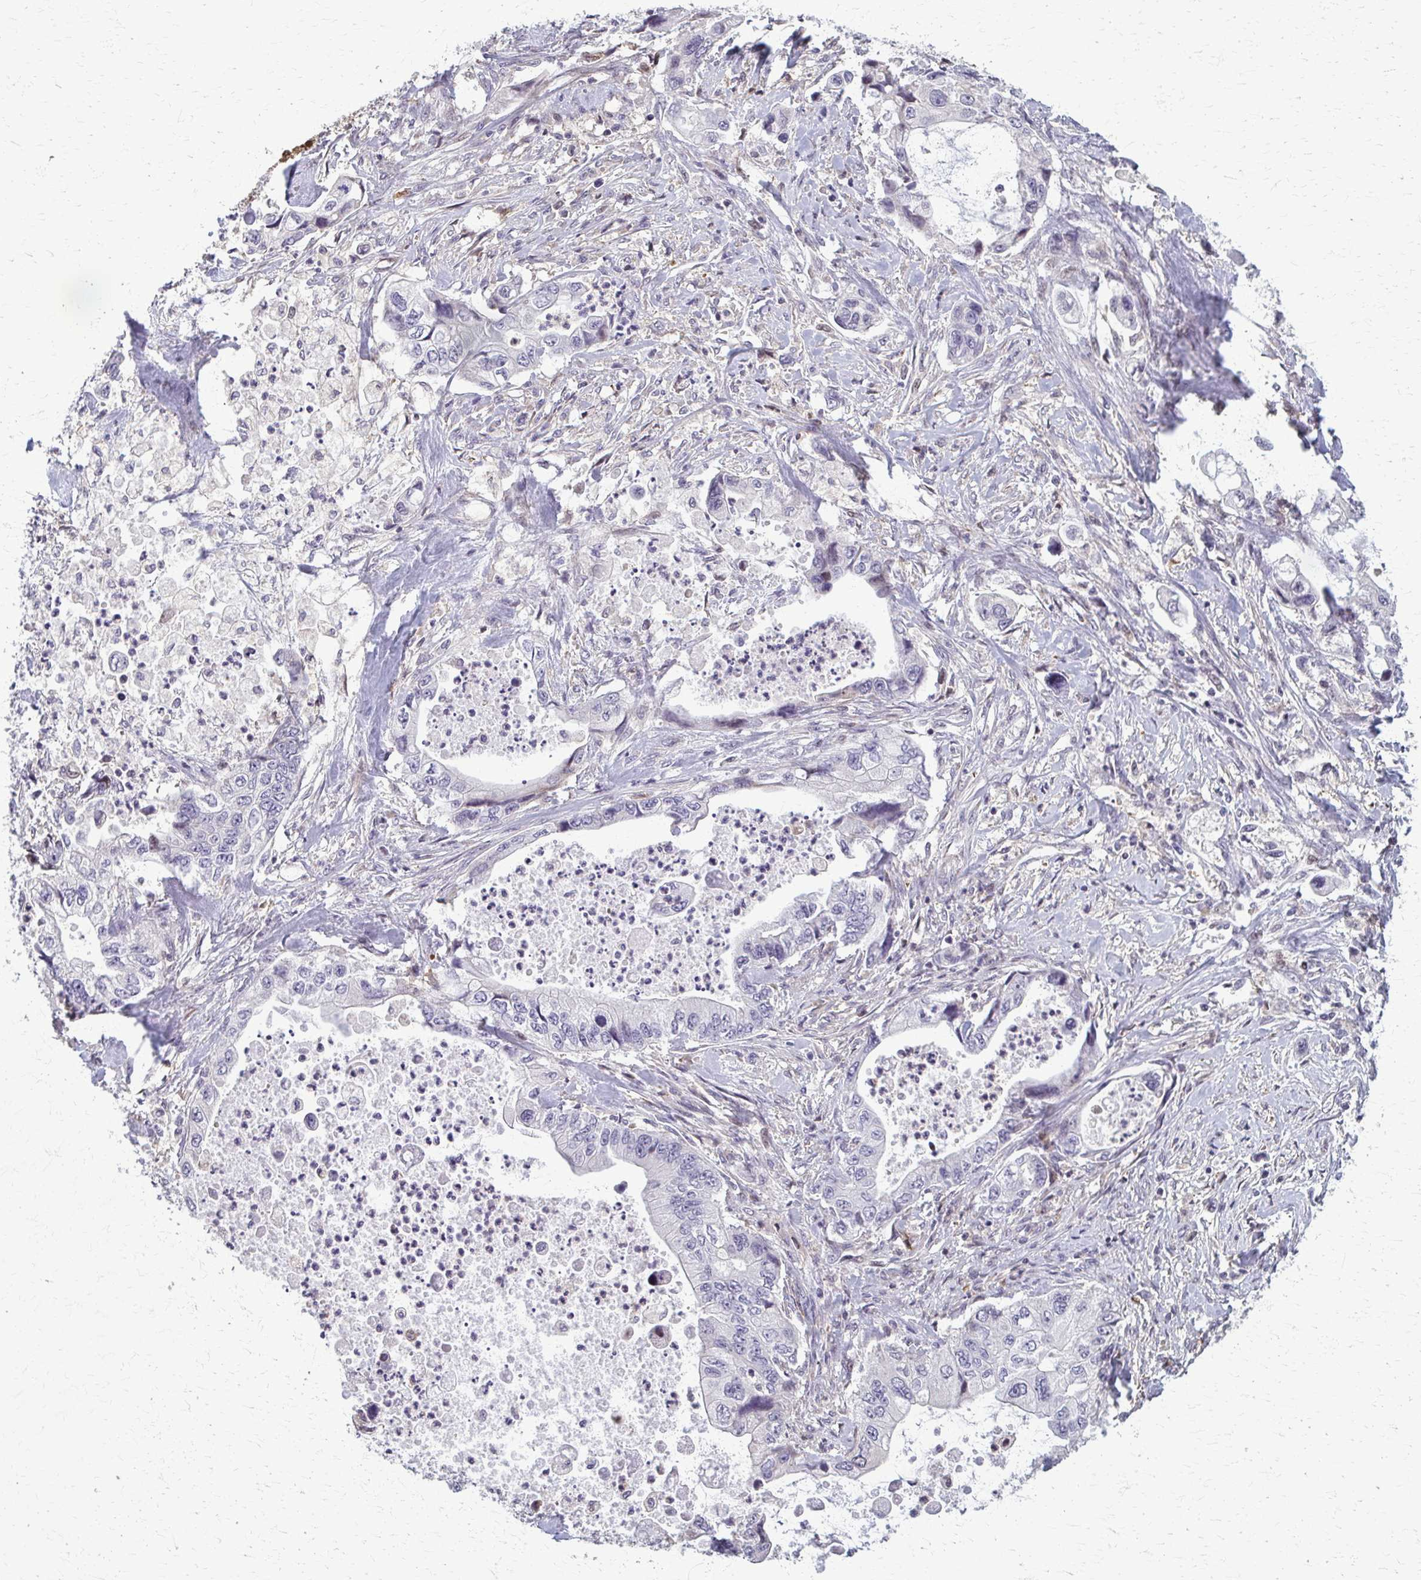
{"staining": {"intensity": "negative", "quantity": "none", "location": "none"}, "tissue": "stomach cancer", "cell_type": "Tumor cells", "image_type": "cancer", "snomed": [{"axis": "morphology", "description": "Adenocarcinoma, NOS"}, {"axis": "topography", "description": "Pancreas"}, {"axis": "topography", "description": "Stomach, upper"}], "caption": "The IHC histopathology image has no significant staining in tumor cells of stomach cancer tissue.", "gene": "ZNF34", "patient": {"sex": "male", "age": 77}}